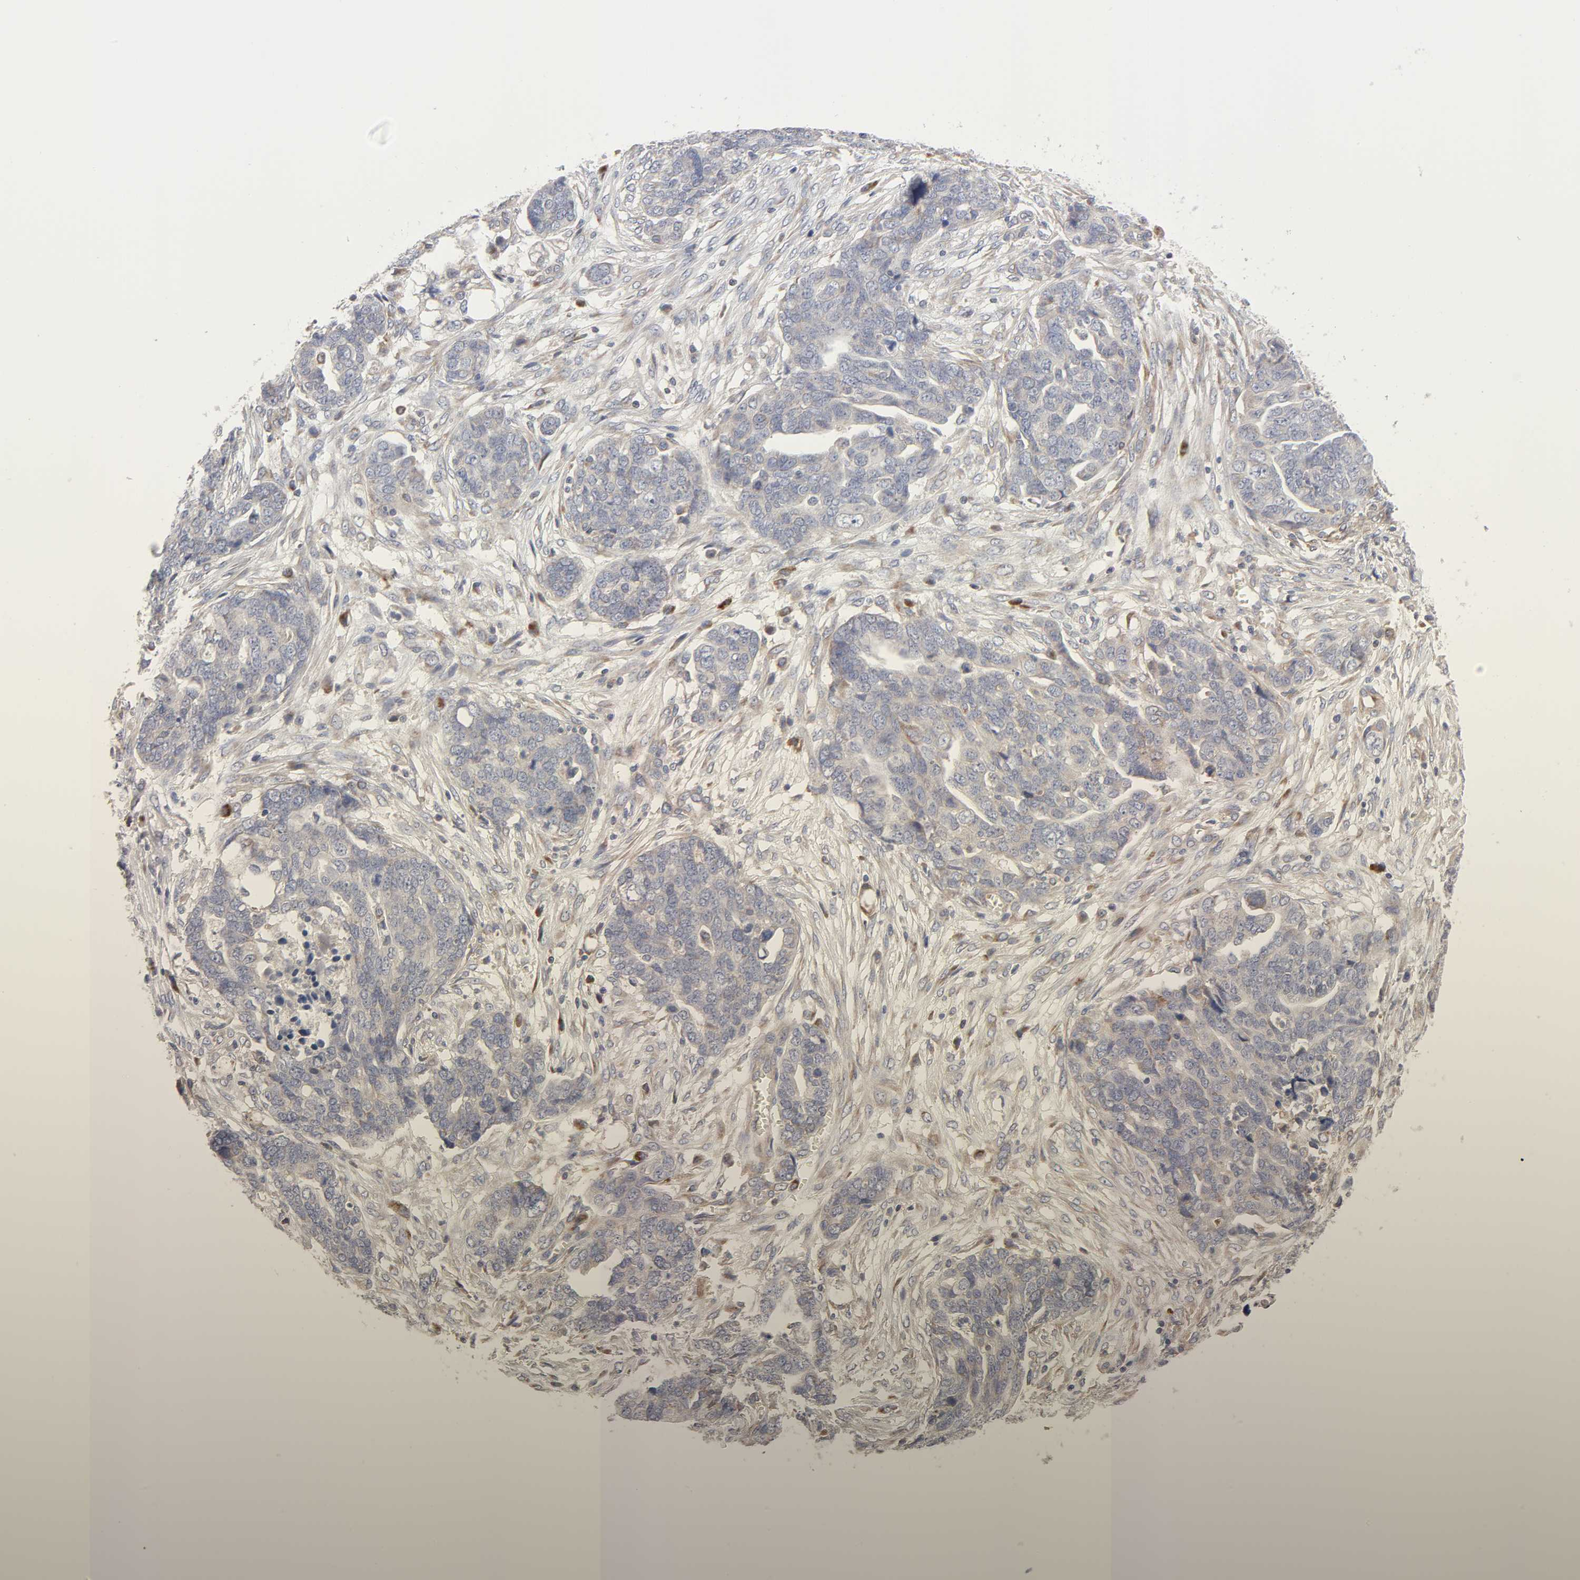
{"staining": {"intensity": "weak", "quantity": "<25%", "location": "cytoplasmic/membranous"}, "tissue": "ovarian cancer", "cell_type": "Tumor cells", "image_type": "cancer", "snomed": [{"axis": "morphology", "description": "Normal tissue, NOS"}, {"axis": "morphology", "description": "Cystadenocarcinoma, serous, NOS"}, {"axis": "topography", "description": "Fallopian tube"}, {"axis": "topography", "description": "Ovary"}], "caption": "There is no significant staining in tumor cells of serous cystadenocarcinoma (ovarian).", "gene": "IL4R", "patient": {"sex": "female", "age": 56}}